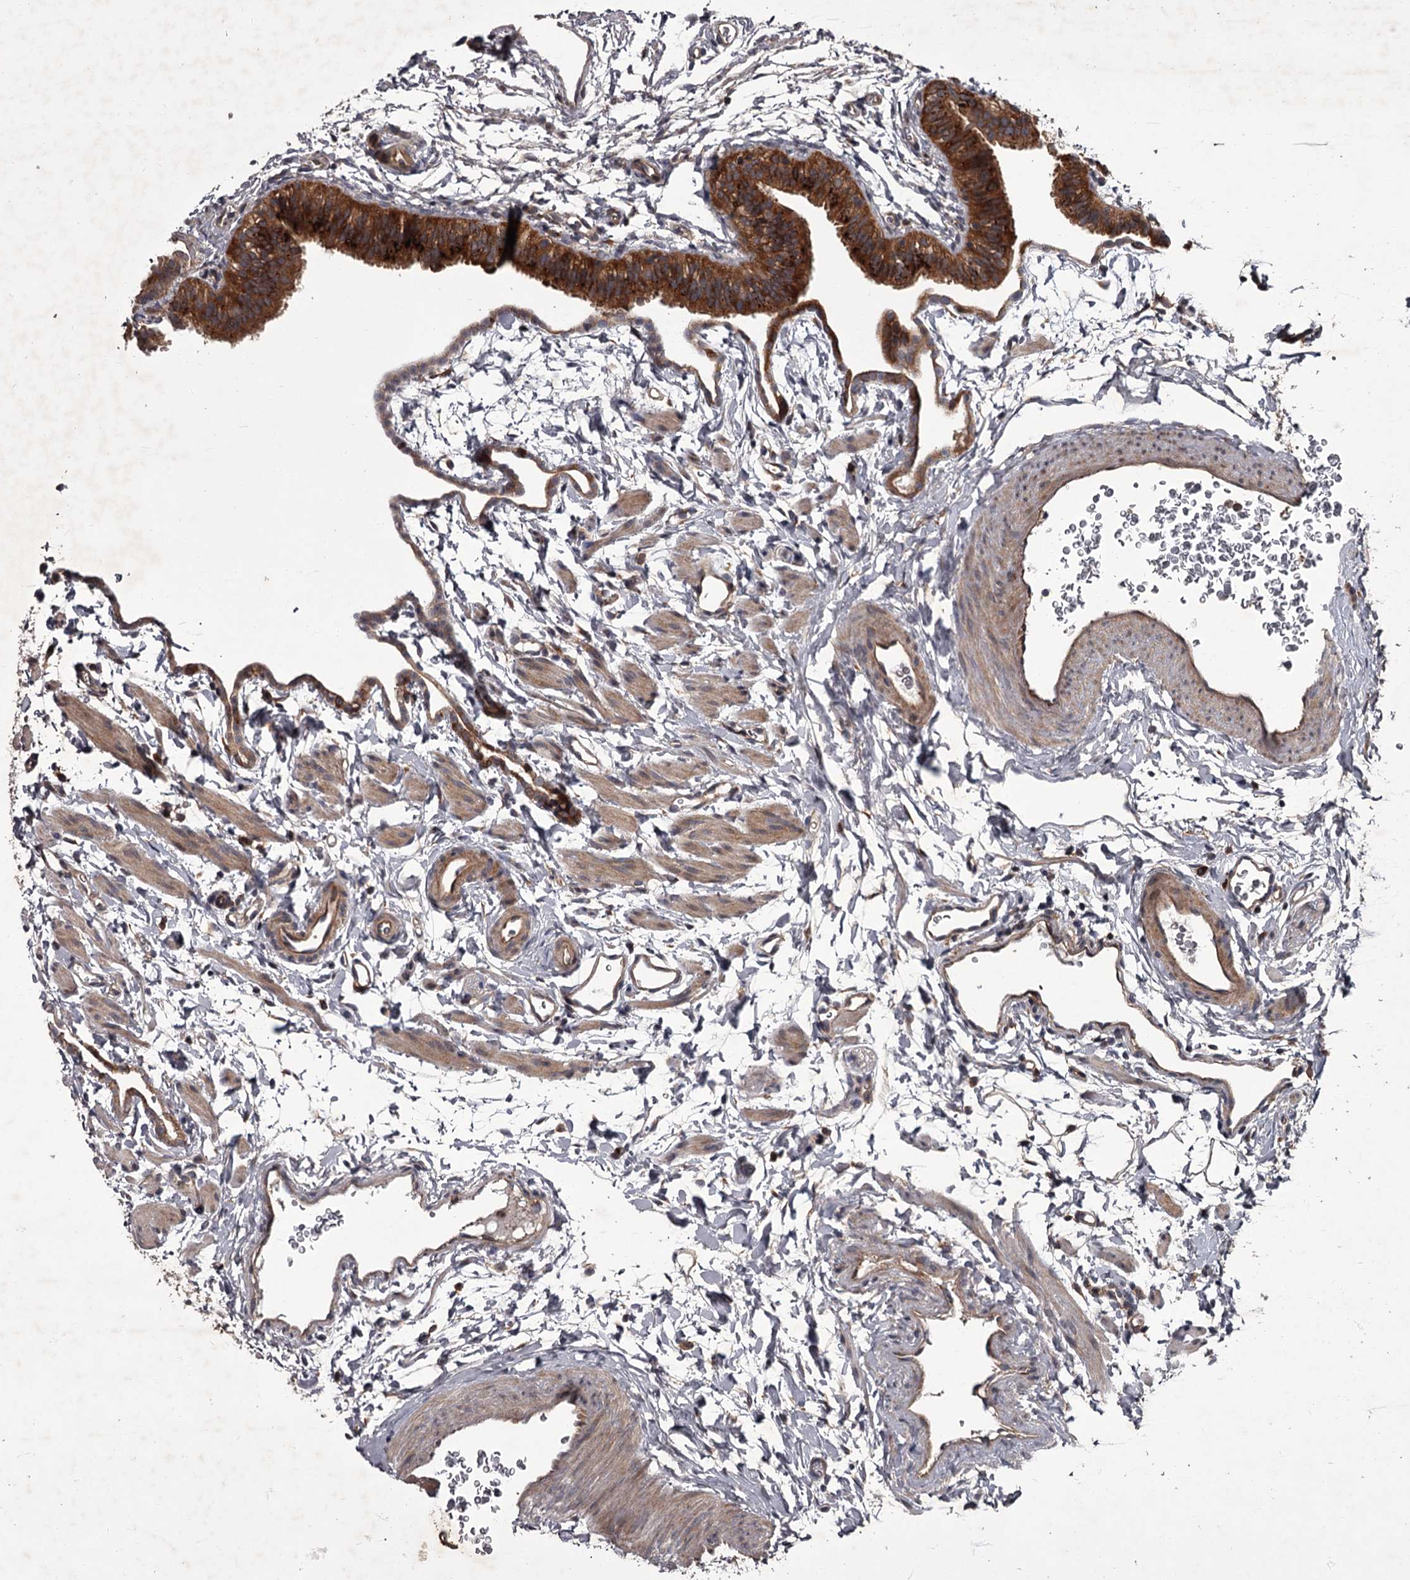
{"staining": {"intensity": "moderate", "quantity": ">75%", "location": "cytoplasmic/membranous"}, "tissue": "fallopian tube", "cell_type": "Glandular cells", "image_type": "normal", "snomed": [{"axis": "morphology", "description": "Normal tissue, NOS"}, {"axis": "topography", "description": "Fallopian tube"}], "caption": "Human fallopian tube stained for a protein (brown) demonstrates moderate cytoplasmic/membranous positive expression in about >75% of glandular cells.", "gene": "UNC93B1", "patient": {"sex": "female", "age": 35}}